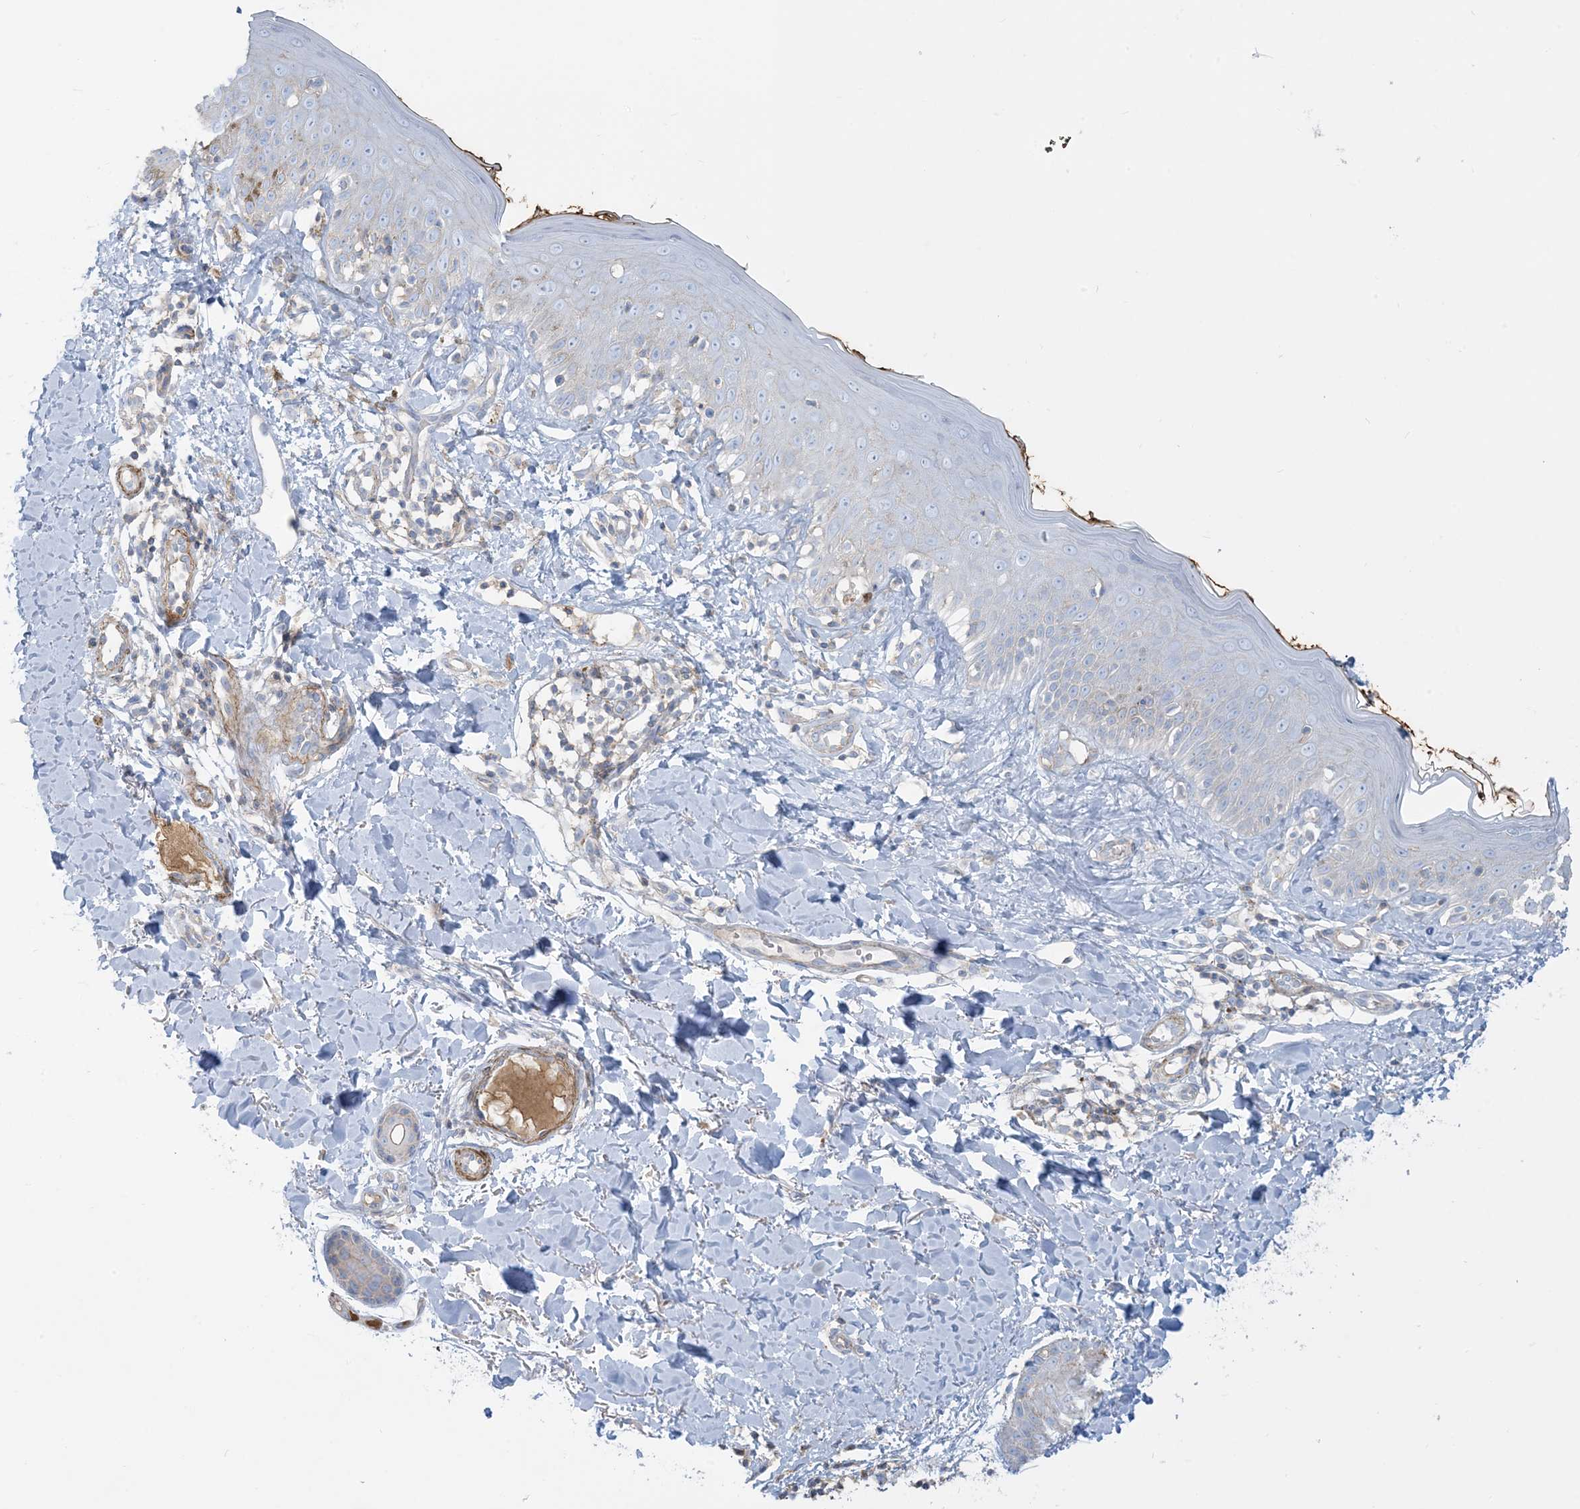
{"staining": {"intensity": "weak", "quantity": "25%-75%", "location": "cytoplasmic/membranous"}, "tissue": "skin", "cell_type": "Fibroblasts", "image_type": "normal", "snomed": [{"axis": "morphology", "description": "Normal tissue, NOS"}, {"axis": "topography", "description": "Skin"}], "caption": "Skin stained with immunohistochemistry shows weak cytoplasmic/membranous expression in about 25%-75% of fibroblasts. The staining was performed using DAB to visualize the protein expression in brown, while the nuclei were stained in blue with hematoxylin (Magnification: 20x).", "gene": "GTF3C2", "patient": {"sex": "male", "age": 52}}